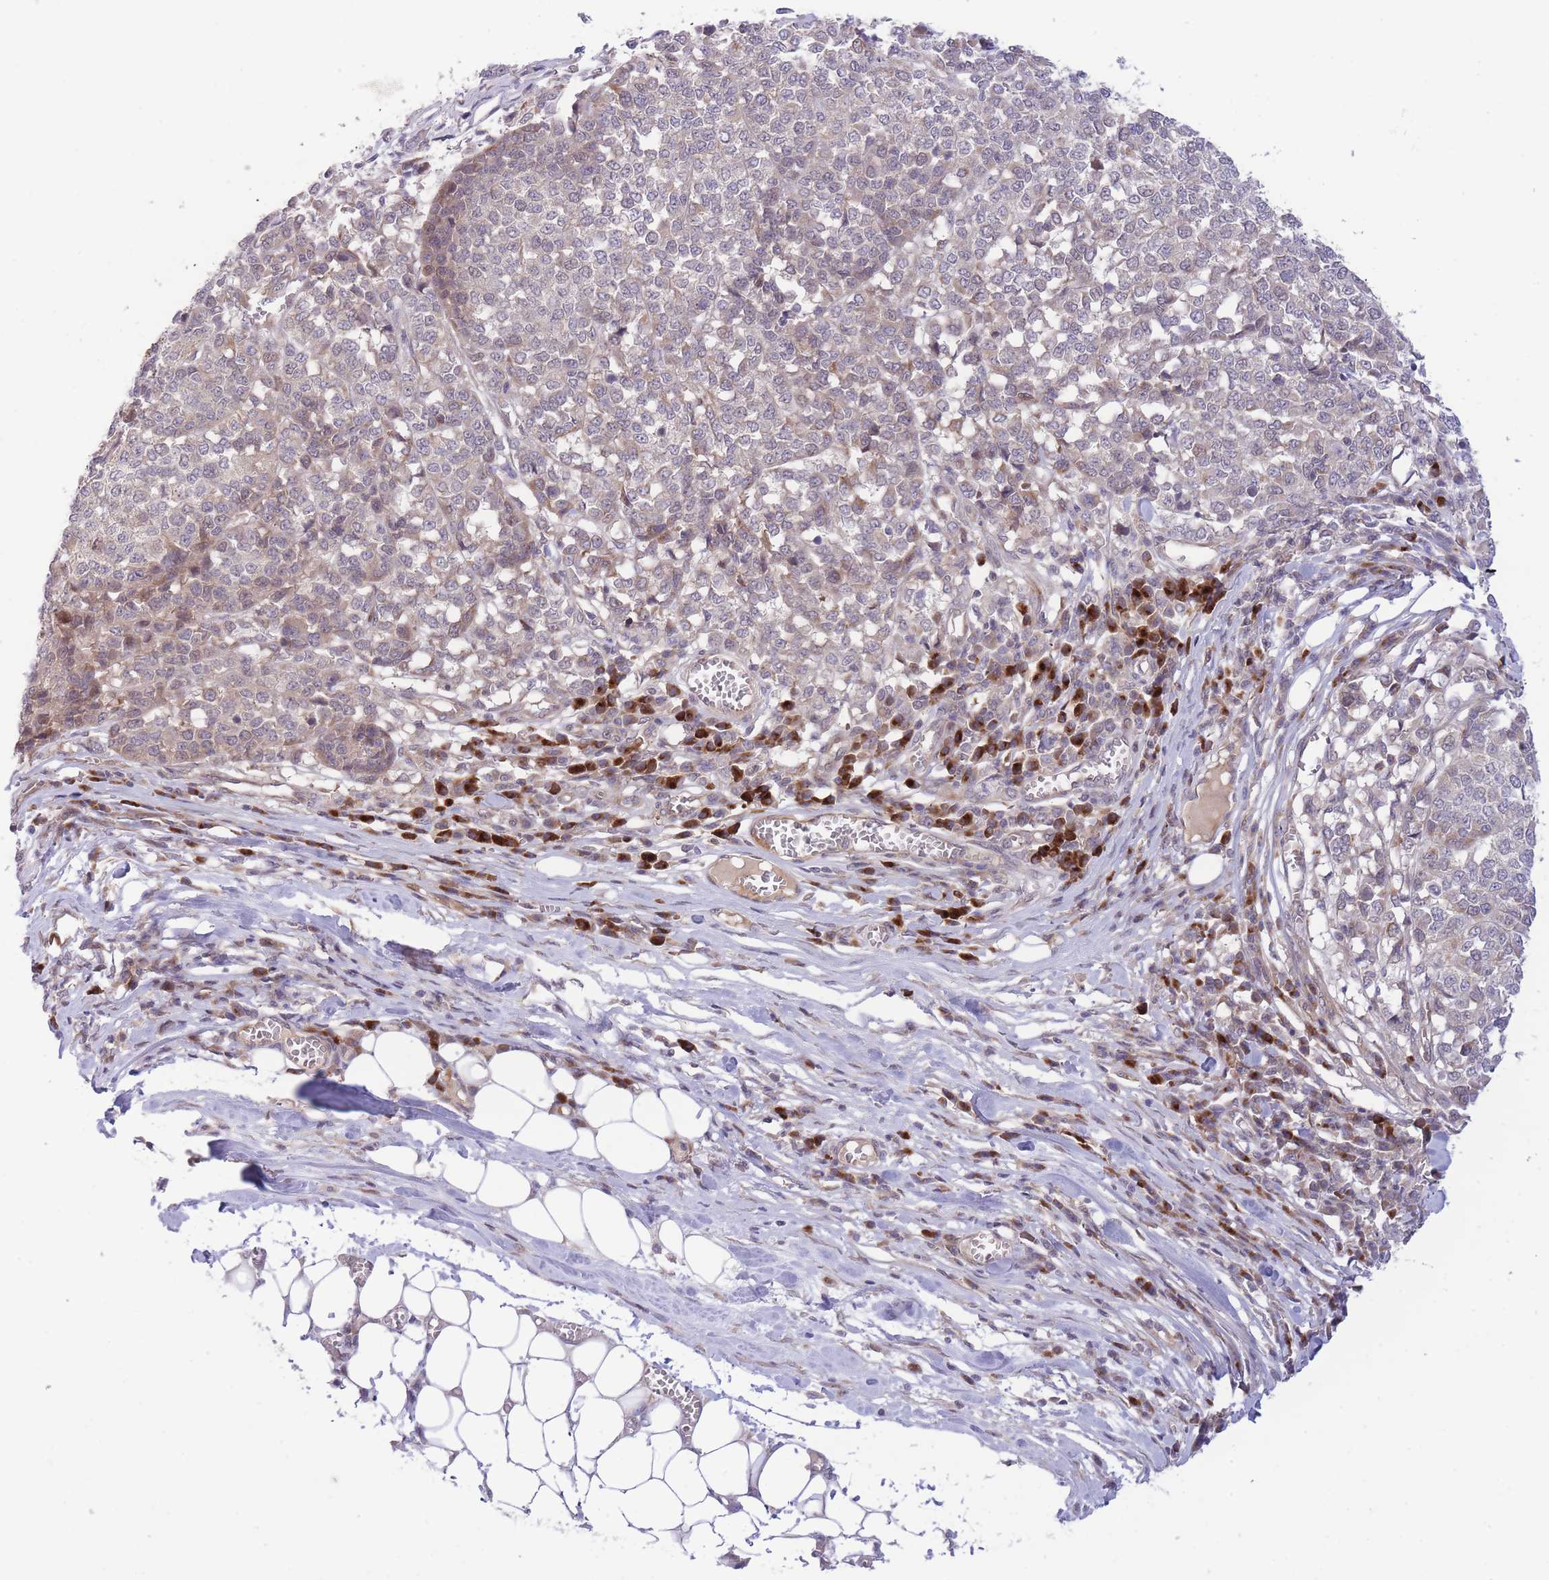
{"staining": {"intensity": "weak", "quantity": "25%-75%", "location": "cytoplasmic/membranous"}, "tissue": "melanoma", "cell_type": "Tumor cells", "image_type": "cancer", "snomed": [{"axis": "morphology", "description": "Malignant melanoma, Metastatic site"}, {"axis": "topography", "description": "Lymph node"}], "caption": "Immunohistochemical staining of melanoma displays low levels of weak cytoplasmic/membranous protein positivity in about 25%-75% of tumor cells.", "gene": "CDC25B", "patient": {"sex": "male", "age": 44}}